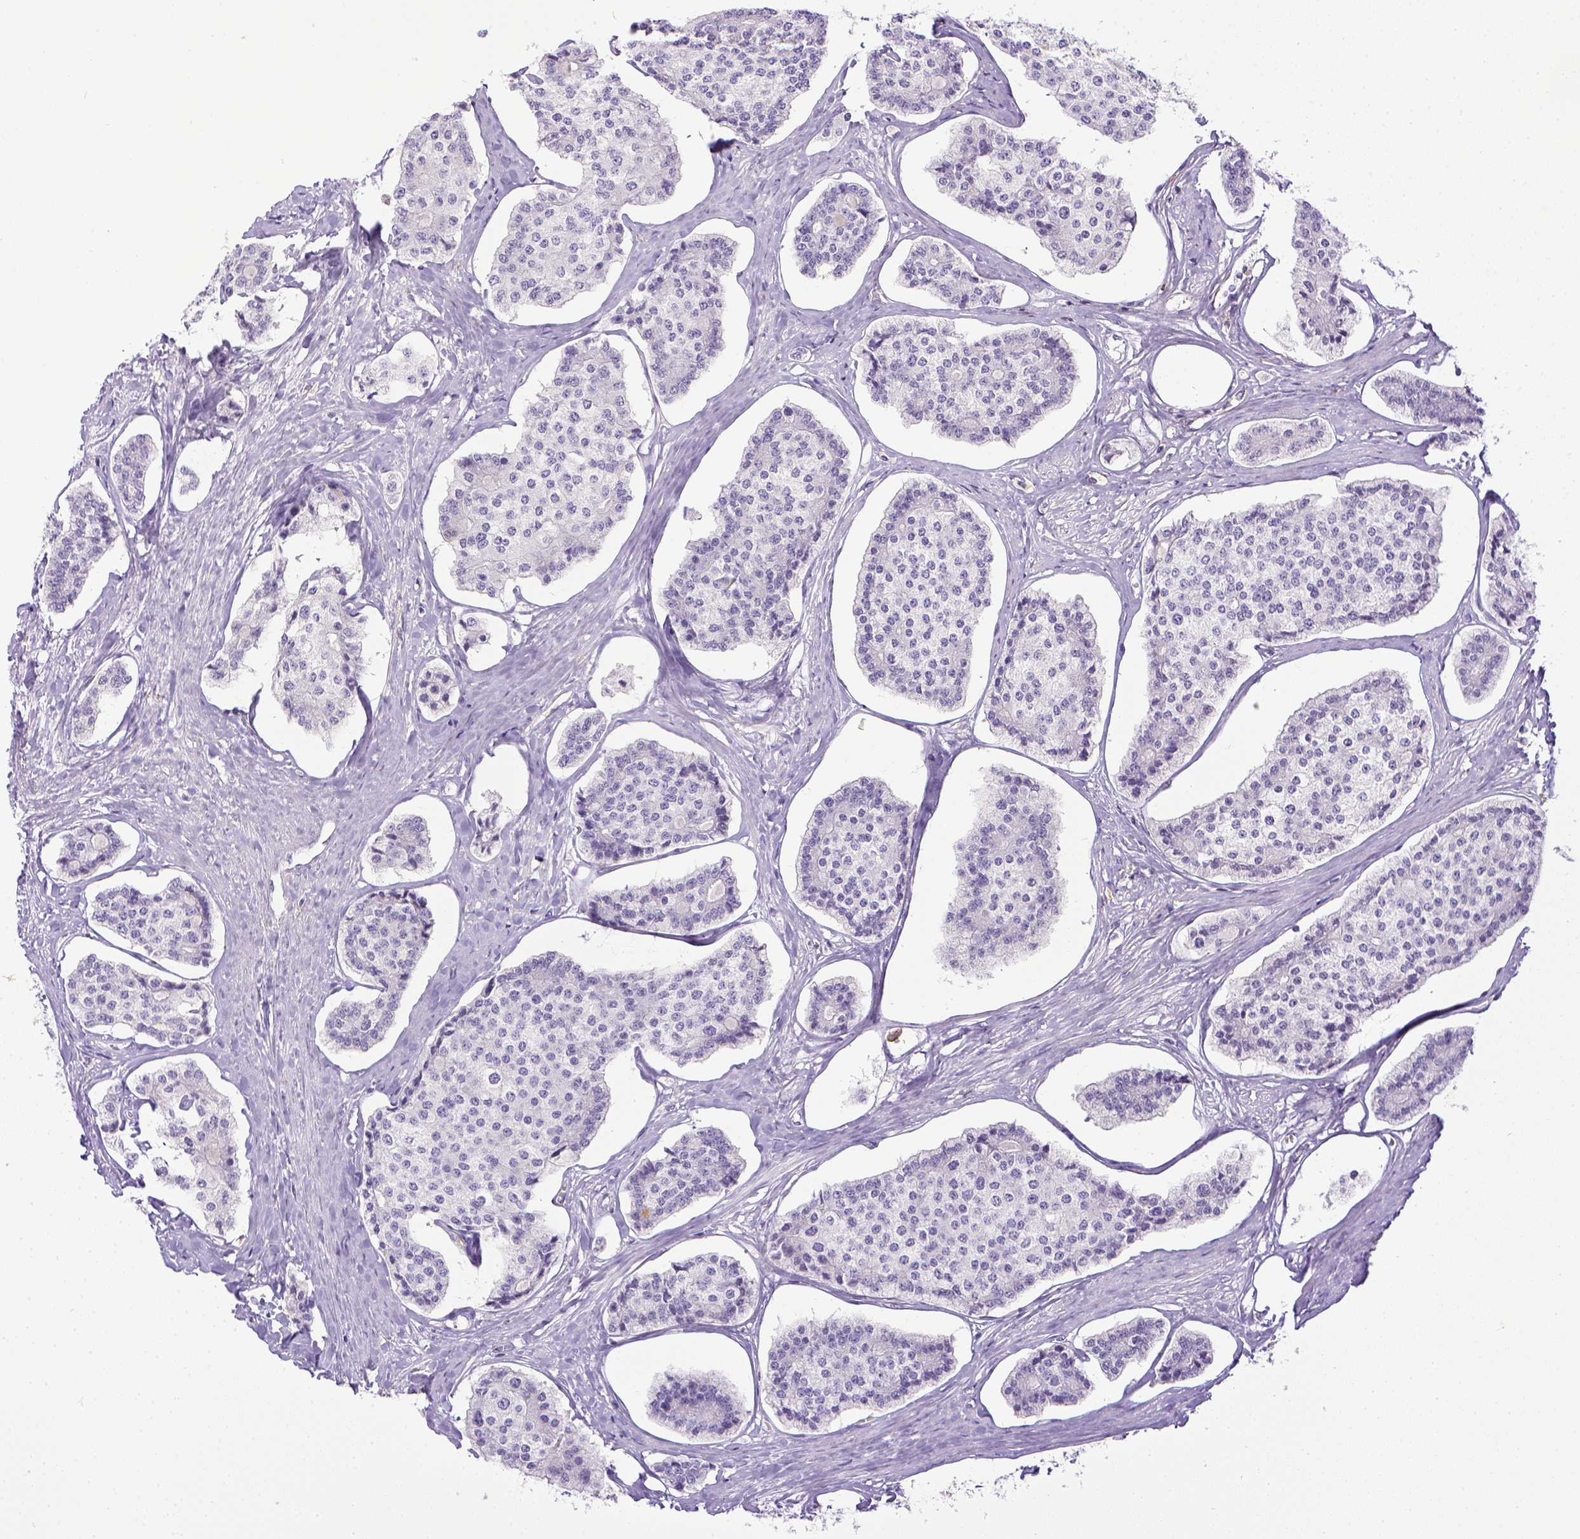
{"staining": {"intensity": "negative", "quantity": "none", "location": "none"}, "tissue": "carcinoid", "cell_type": "Tumor cells", "image_type": "cancer", "snomed": [{"axis": "morphology", "description": "Carcinoid, malignant, NOS"}, {"axis": "topography", "description": "Small intestine"}], "caption": "A high-resolution micrograph shows immunohistochemistry staining of malignant carcinoid, which exhibits no significant expression in tumor cells.", "gene": "ITGAM", "patient": {"sex": "female", "age": 65}}